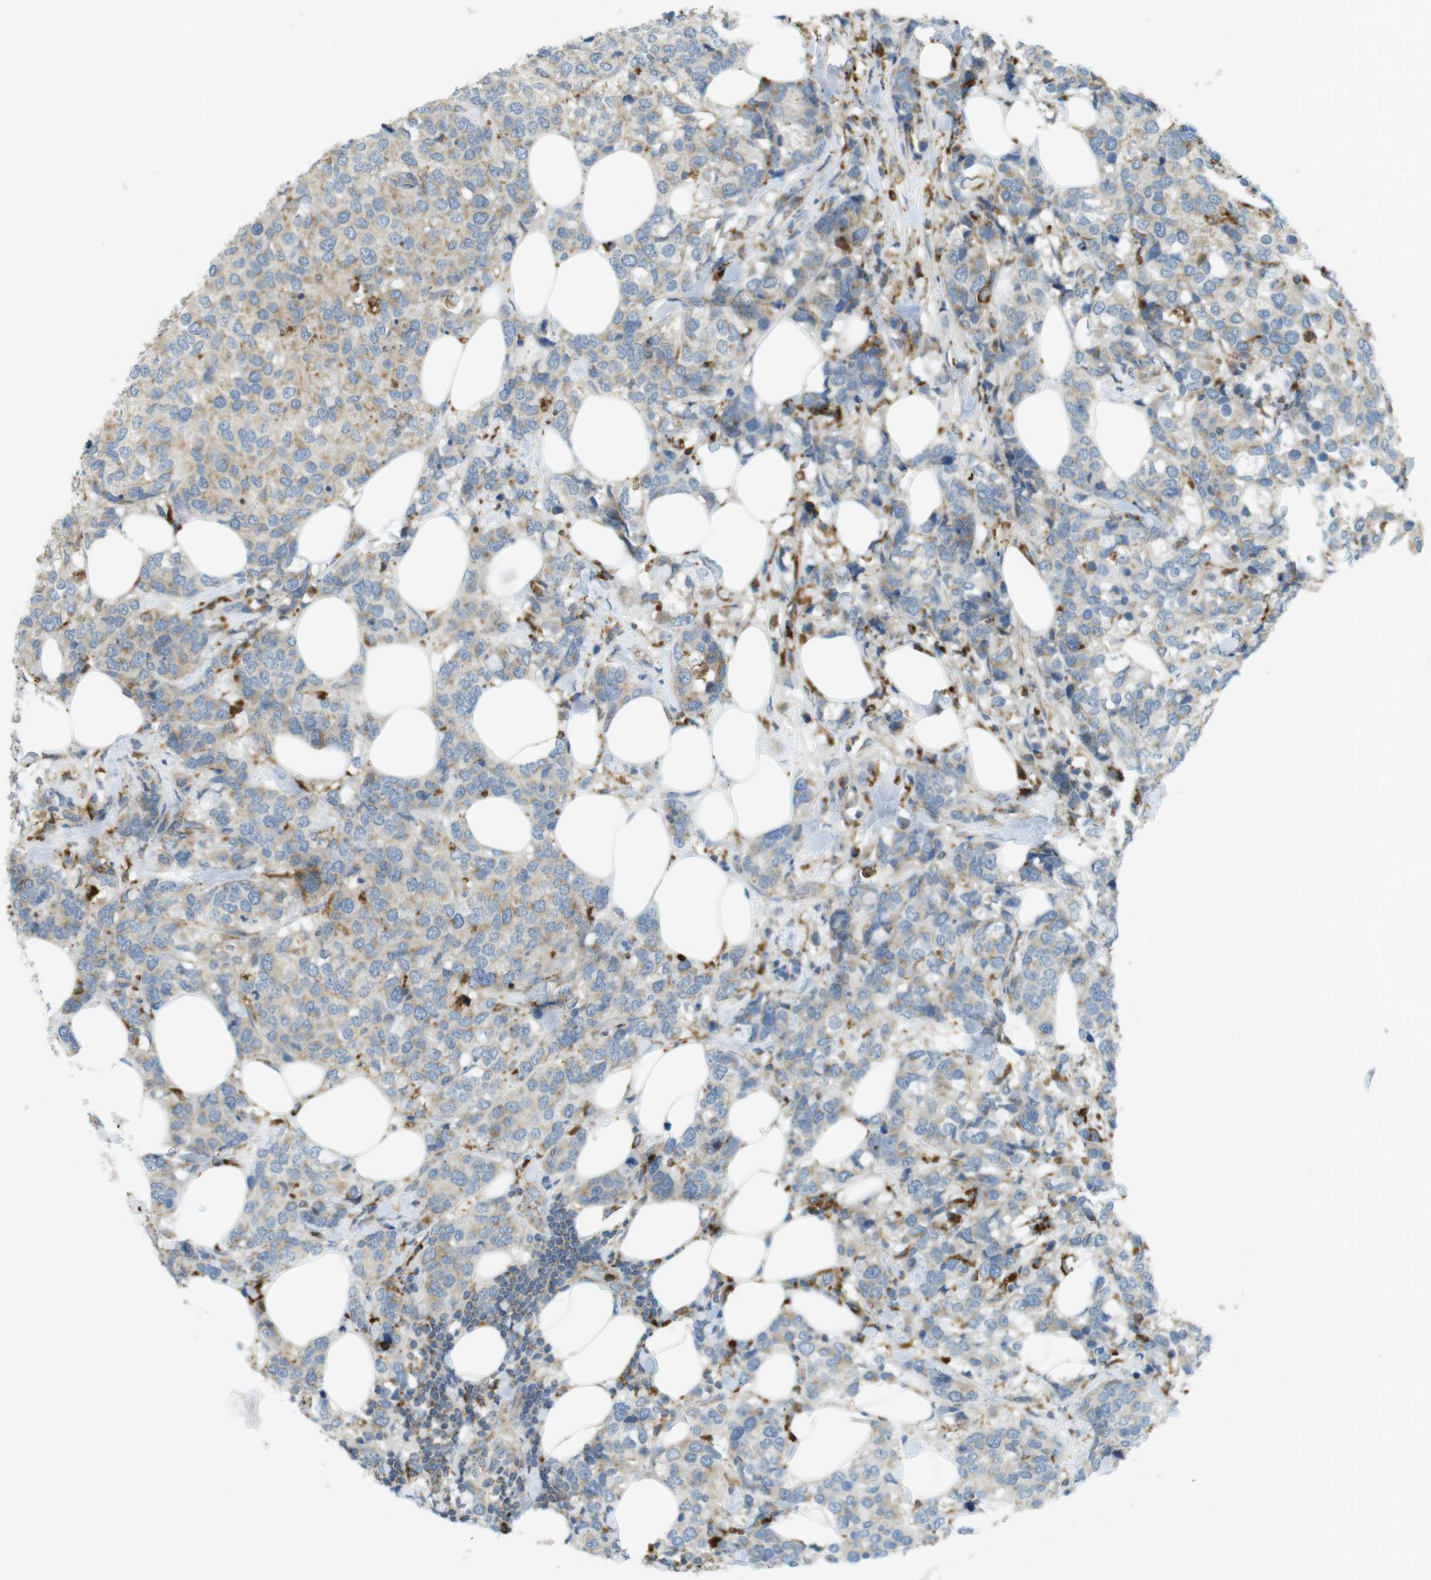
{"staining": {"intensity": "weak", "quantity": ">75%", "location": "cytoplasmic/membranous"}, "tissue": "breast cancer", "cell_type": "Tumor cells", "image_type": "cancer", "snomed": [{"axis": "morphology", "description": "Lobular carcinoma"}, {"axis": "topography", "description": "Breast"}], "caption": "This is an image of IHC staining of breast lobular carcinoma, which shows weak expression in the cytoplasmic/membranous of tumor cells.", "gene": "LAMP1", "patient": {"sex": "female", "age": 59}}